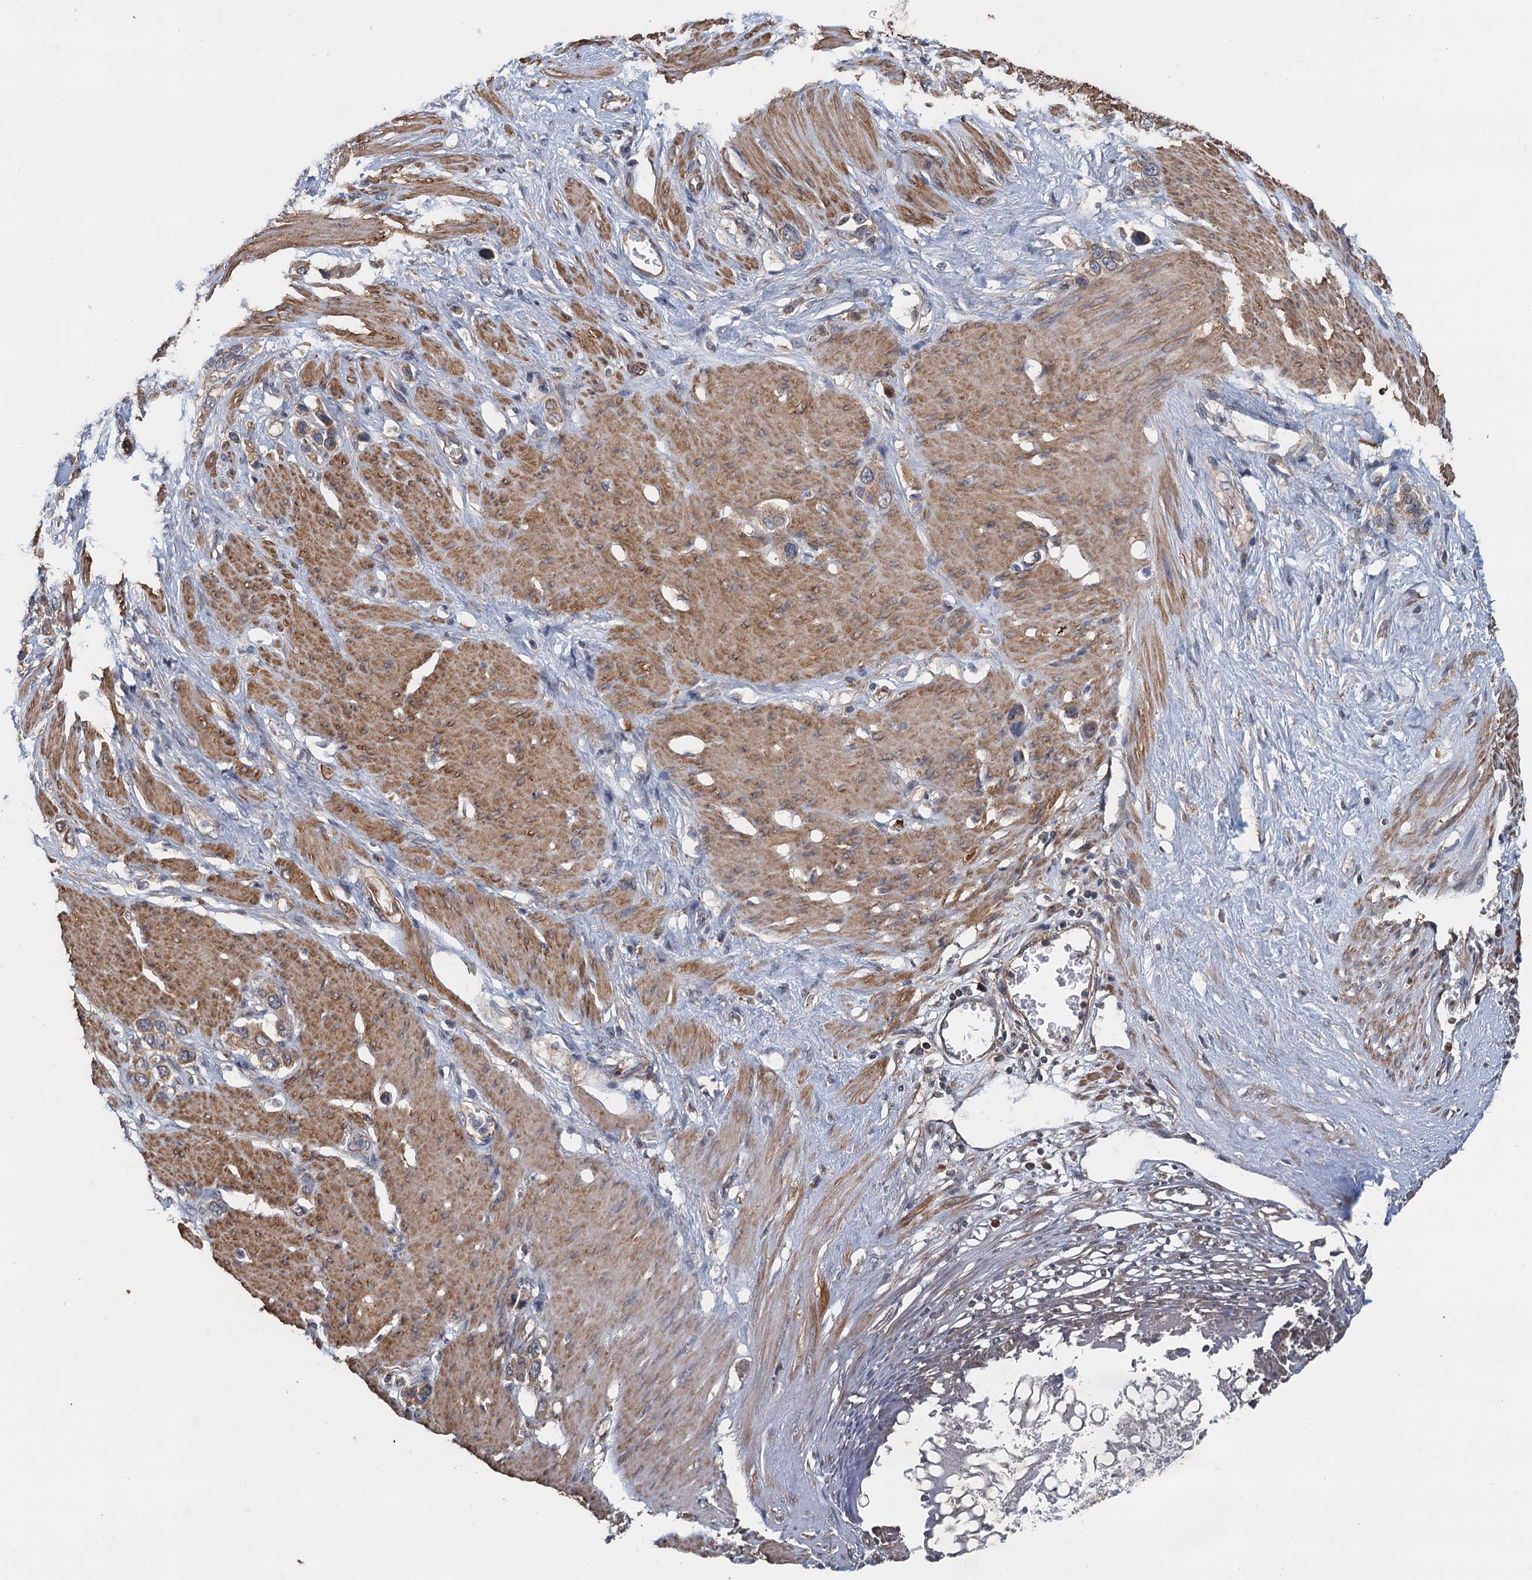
{"staining": {"intensity": "moderate", "quantity": ">75%", "location": "cytoplasmic/membranous"}, "tissue": "stomach cancer", "cell_type": "Tumor cells", "image_type": "cancer", "snomed": [{"axis": "morphology", "description": "Adenocarcinoma, NOS"}, {"axis": "morphology", "description": "Adenocarcinoma, High grade"}, {"axis": "topography", "description": "Stomach, upper"}, {"axis": "topography", "description": "Stomach, lower"}], "caption": "Immunohistochemical staining of adenocarcinoma (high-grade) (stomach) exhibits moderate cytoplasmic/membranous protein staining in about >75% of tumor cells.", "gene": "MEAK7", "patient": {"sex": "female", "age": 65}}